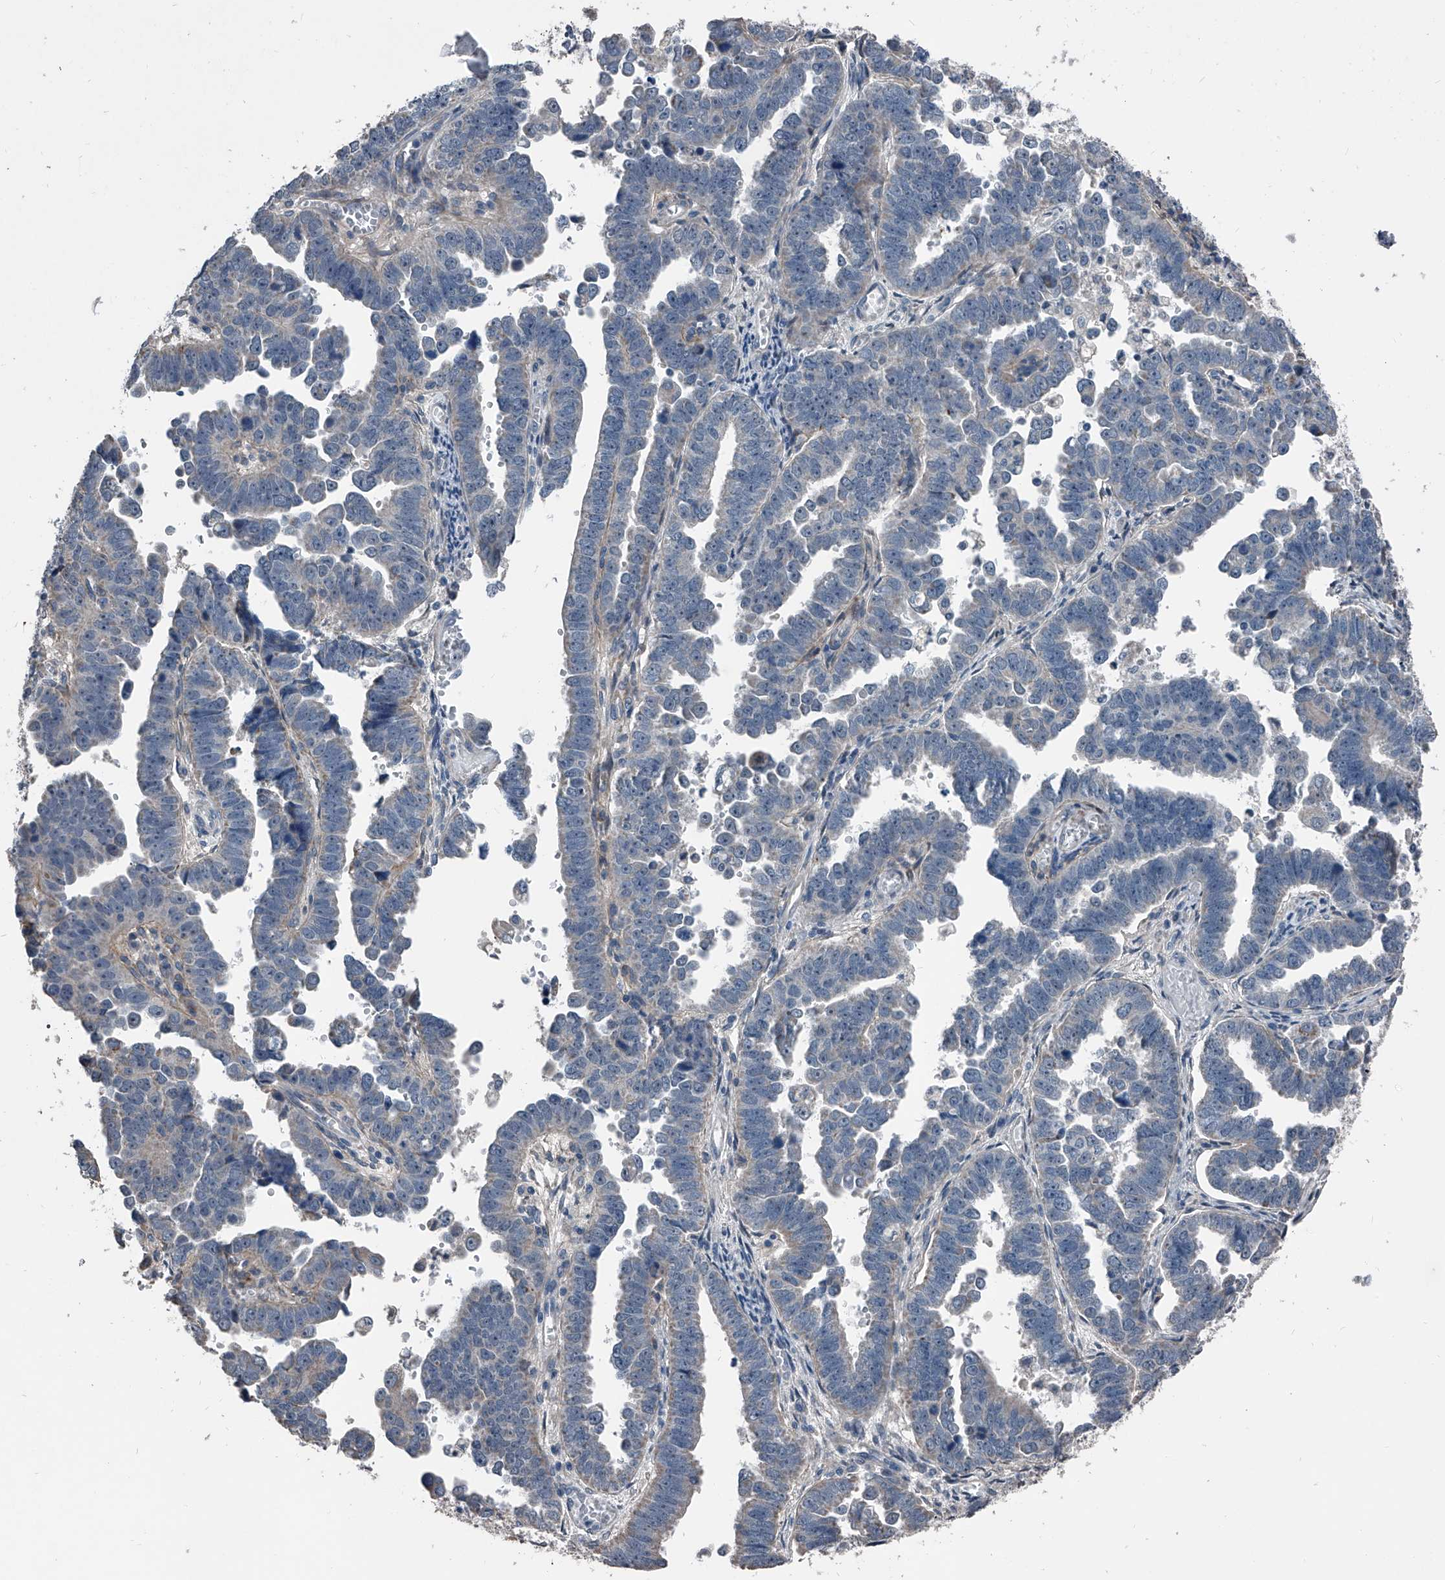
{"staining": {"intensity": "negative", "quantity": "none", "location": "none"}, "tissue": "endometrial cancer", "cell_type": "Tumor cells", "image_type": "cancer", "snomed": [{"axis": "morphology", "description": "Adenocarcinoma, NOS"}, {"axis": "topography", "description": "Endometrium"}], "caption": "This micrograph is of endometrial adenocarcinoma stained with immunohistochemistry (IHC) to label a protein in brown with the nuclei are counter-stained blue. There is no staining in tumor cells.", "gene": "PHACTR1", "patient": {"sex": "female", "age": 75}}